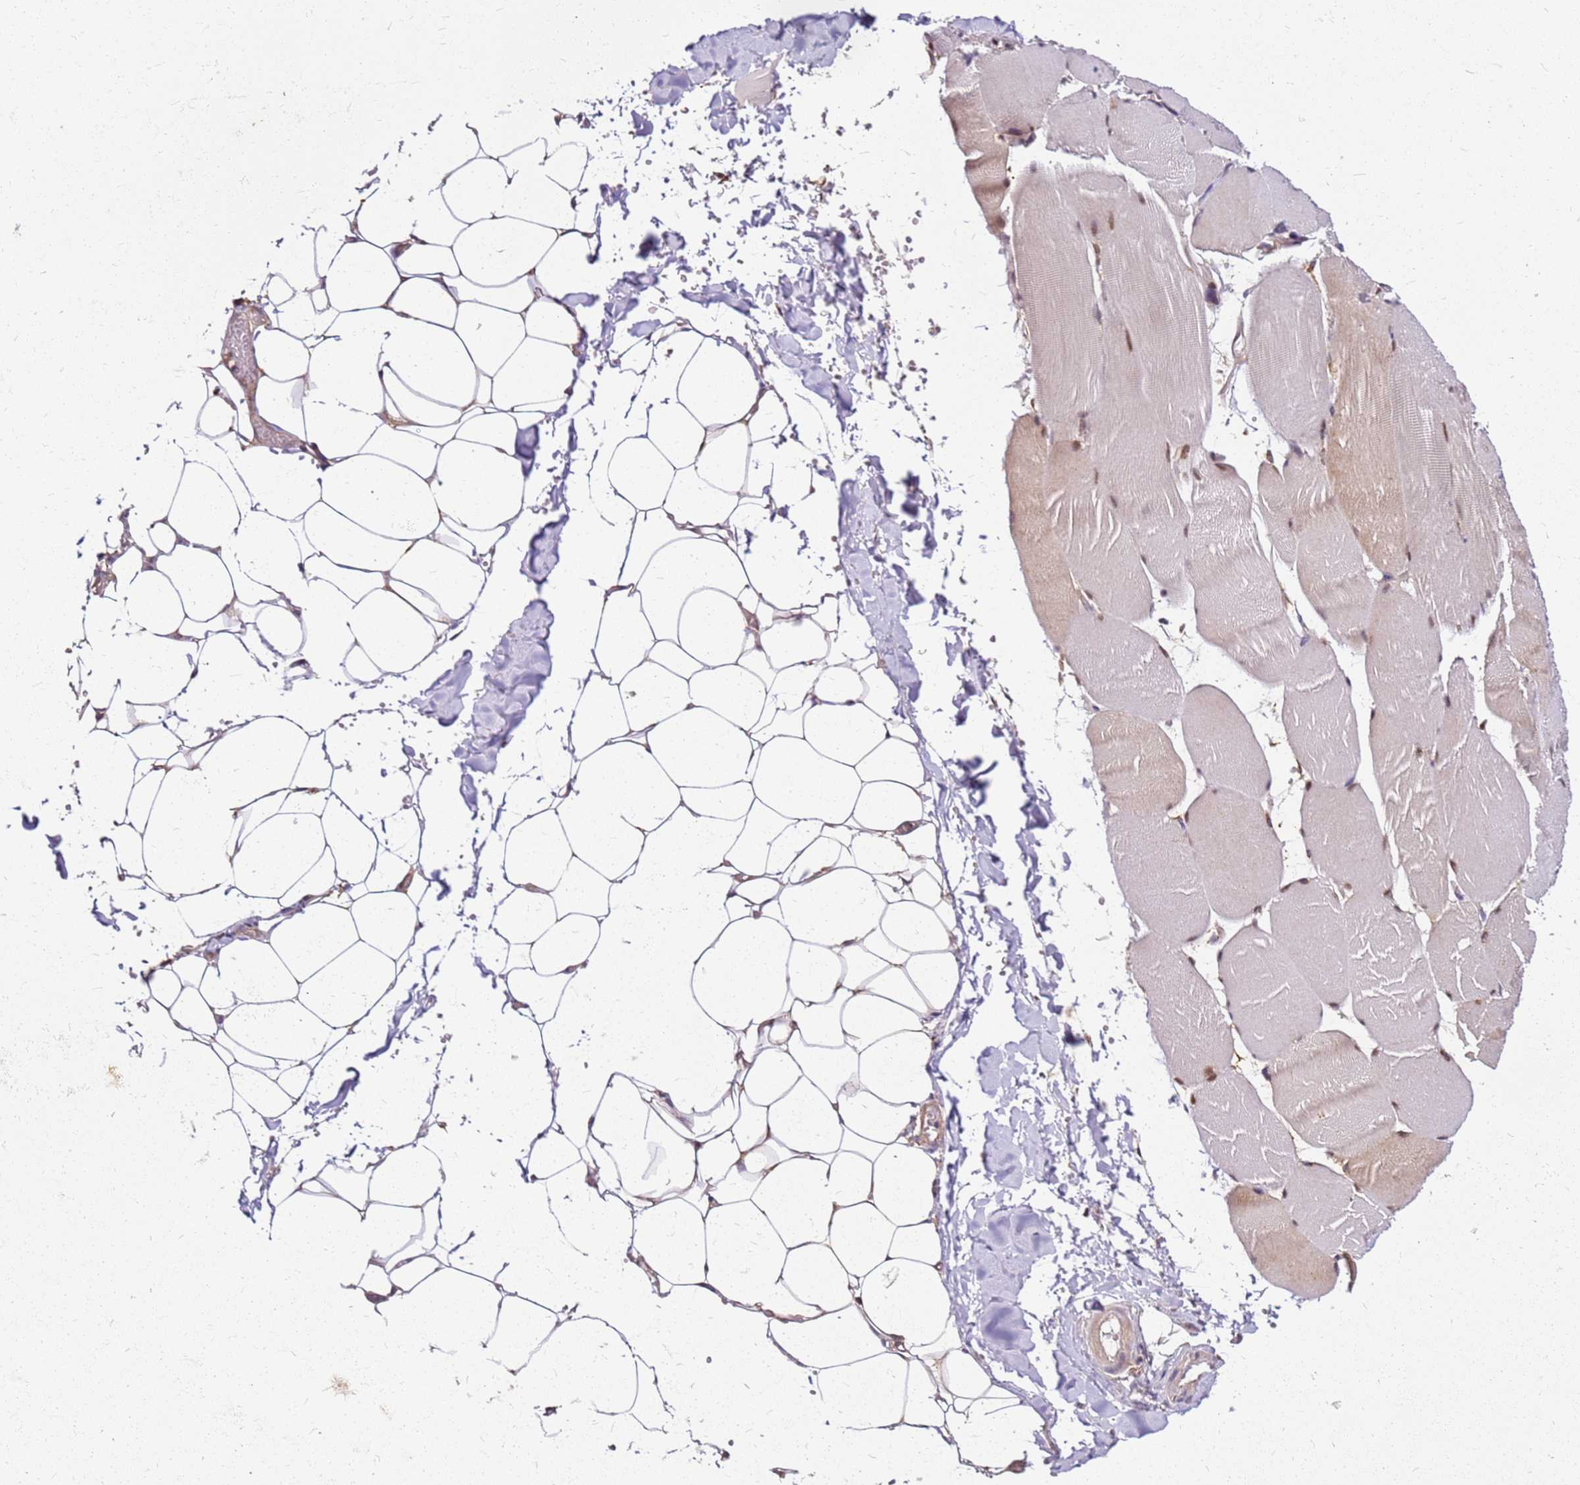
{"staining": {"intensity": "weak", "quantity": "<25%", "location": "cytoplasmic/membranous"}, "tissue": "adipose tissue", "cell_type": "Adipocytes", "image_type": "normal", "snomed": [{"axis": "morphology", "description": "Normal tissue, NOS"}, {"axis": "topography", "description": "Skeletal muscle"}, {"axis": "topography", "description": "Peripheral nerve tissue"}], "caption": "Adipocytes are negative for protein expression in benign human adipose tissue. The staining is performed using DAB brown chromogen with nuclei counter-stained in using hematoxylin.", "gene": "PIH1D1", "patient": {"sex": "female", "age": 55}}